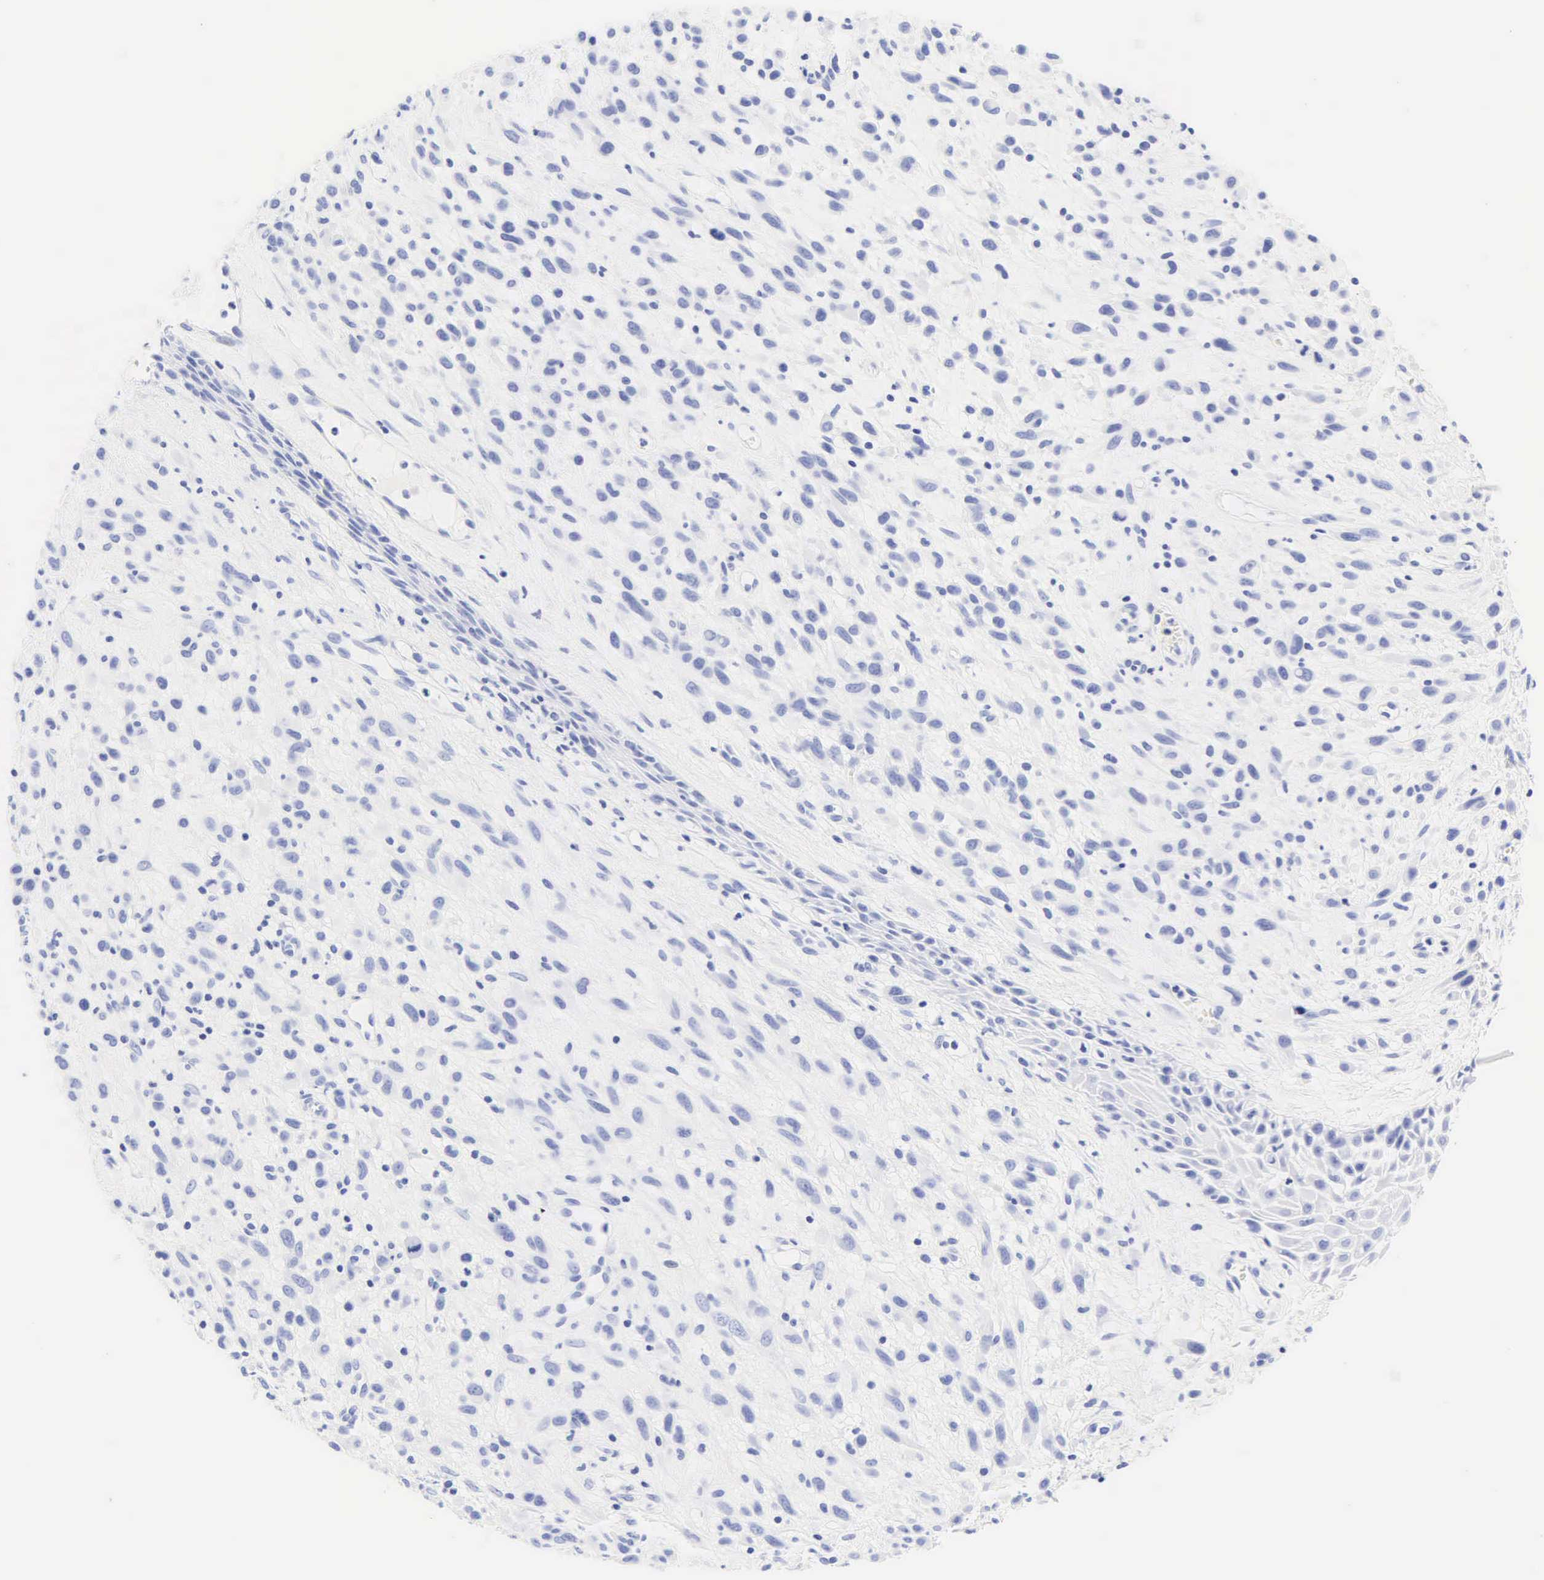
{"staining": {"intensity": "negative", "quantity": "none", "location": "none"}, "tissue": "melanoma", "cell_type": "Tumor cells", "image_type": "cancer", "snomed": [{"axis": "morphology", "description": "Malignant melanoma, NOS"}, {"axis": "topography", "description": "Skin"}], "caption": "DAB immunohistochemical staining of human melanoma shows no significant expression in tumor cells.", "gene": "KRT20", "patient": {"sex": "male", "age": 51}}